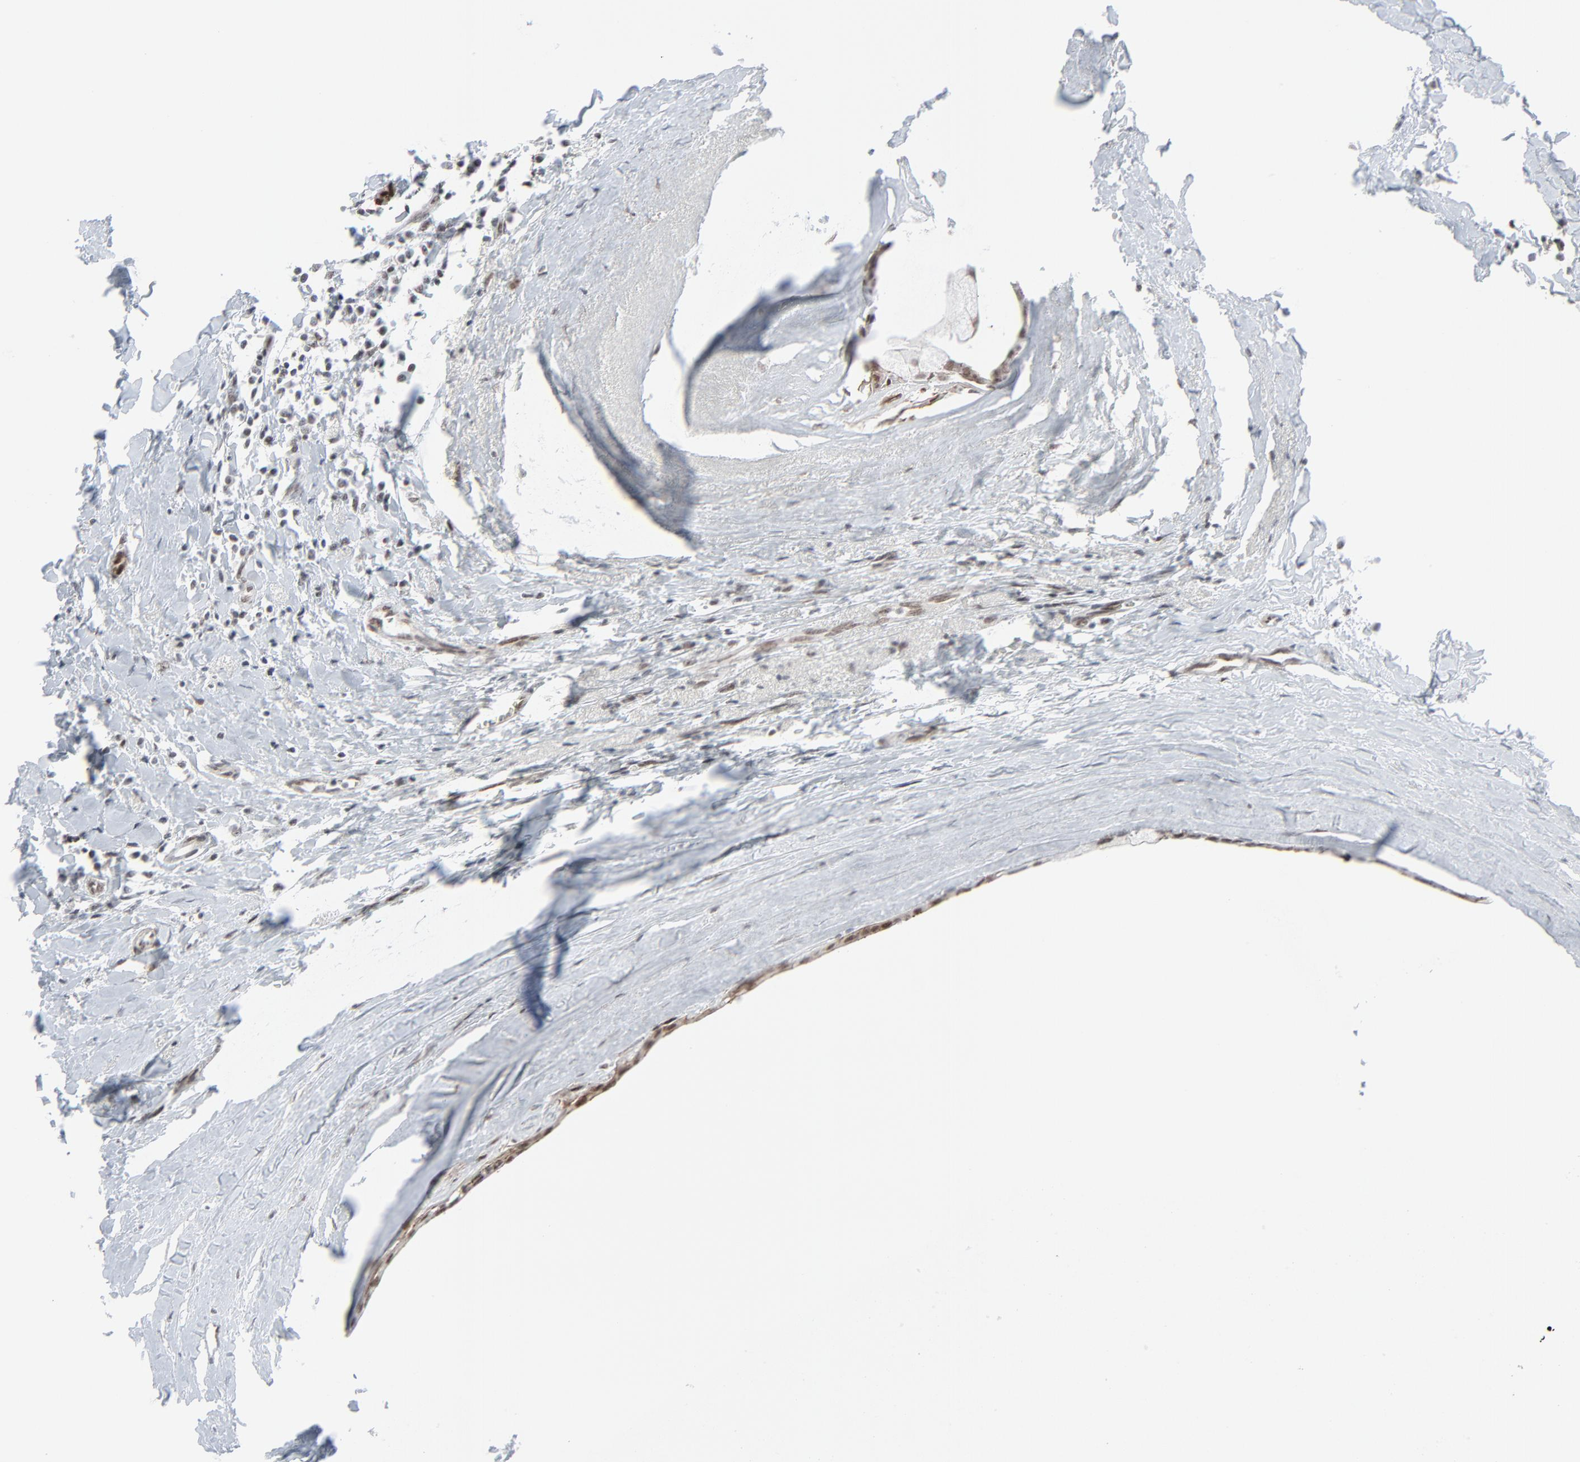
{"staining": {"intensity": "moderate", "quantity": ">75%", "location": "nuclear"}, "tissue": "breast cancer", "cell_type": "Tumor cells", "image_type": "cancer", "snomed": [{"axis": "morphology", "description": "Duct carcinoma"}, {"axis": "topography", "description": "Breast"}], "caption": "Immunohistochemistry histopathology image of neoplastic tissue: breast invasive ductal carcinoma stained using immunohistochemistry (IHC) reveals medium levels of moderate protein expression localized specifically in the nuclear of tumor cells, appearing as a nuclear brown color.", "gene": "FBXO28", "patient": {"sex": "female", "age": 54}}